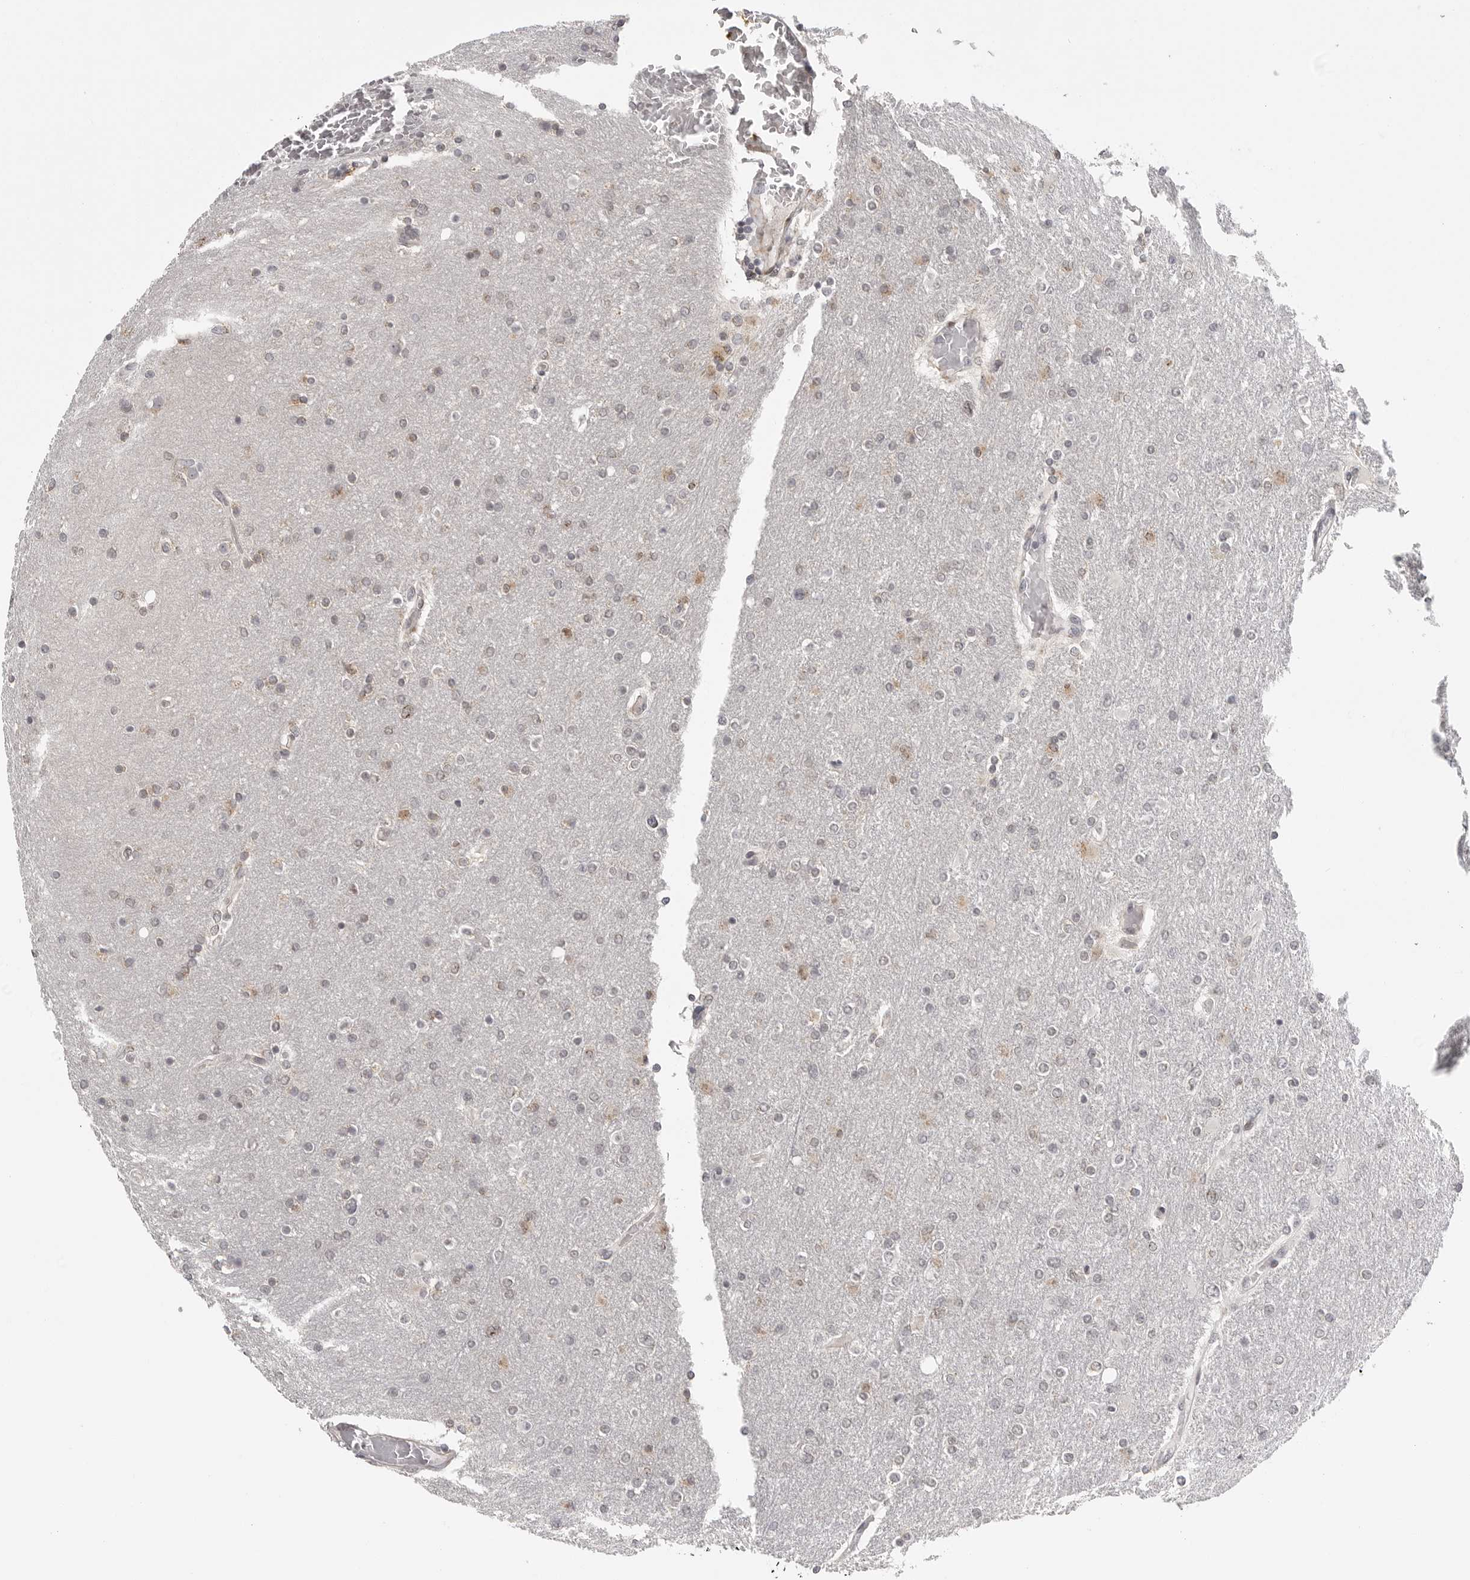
{"staining": {"intensity": "weak", "quantity": "<25%", "location": "cytoplasmic/membranous"}, "tissue": "glioma", "cell_type": "Tumor cells", "image_type": "cancer", "snomed": [{"axis": "morphology", "description": "Glioma, malignant, High grade"}, {"axis": "topography", "description": "Cerebral cortex"}], "caption": "Tumor cells show no significant staining in high-grade glioma (malignant).", "gene": "TUT4", "patient": {"sex": "female", "age": 36}}